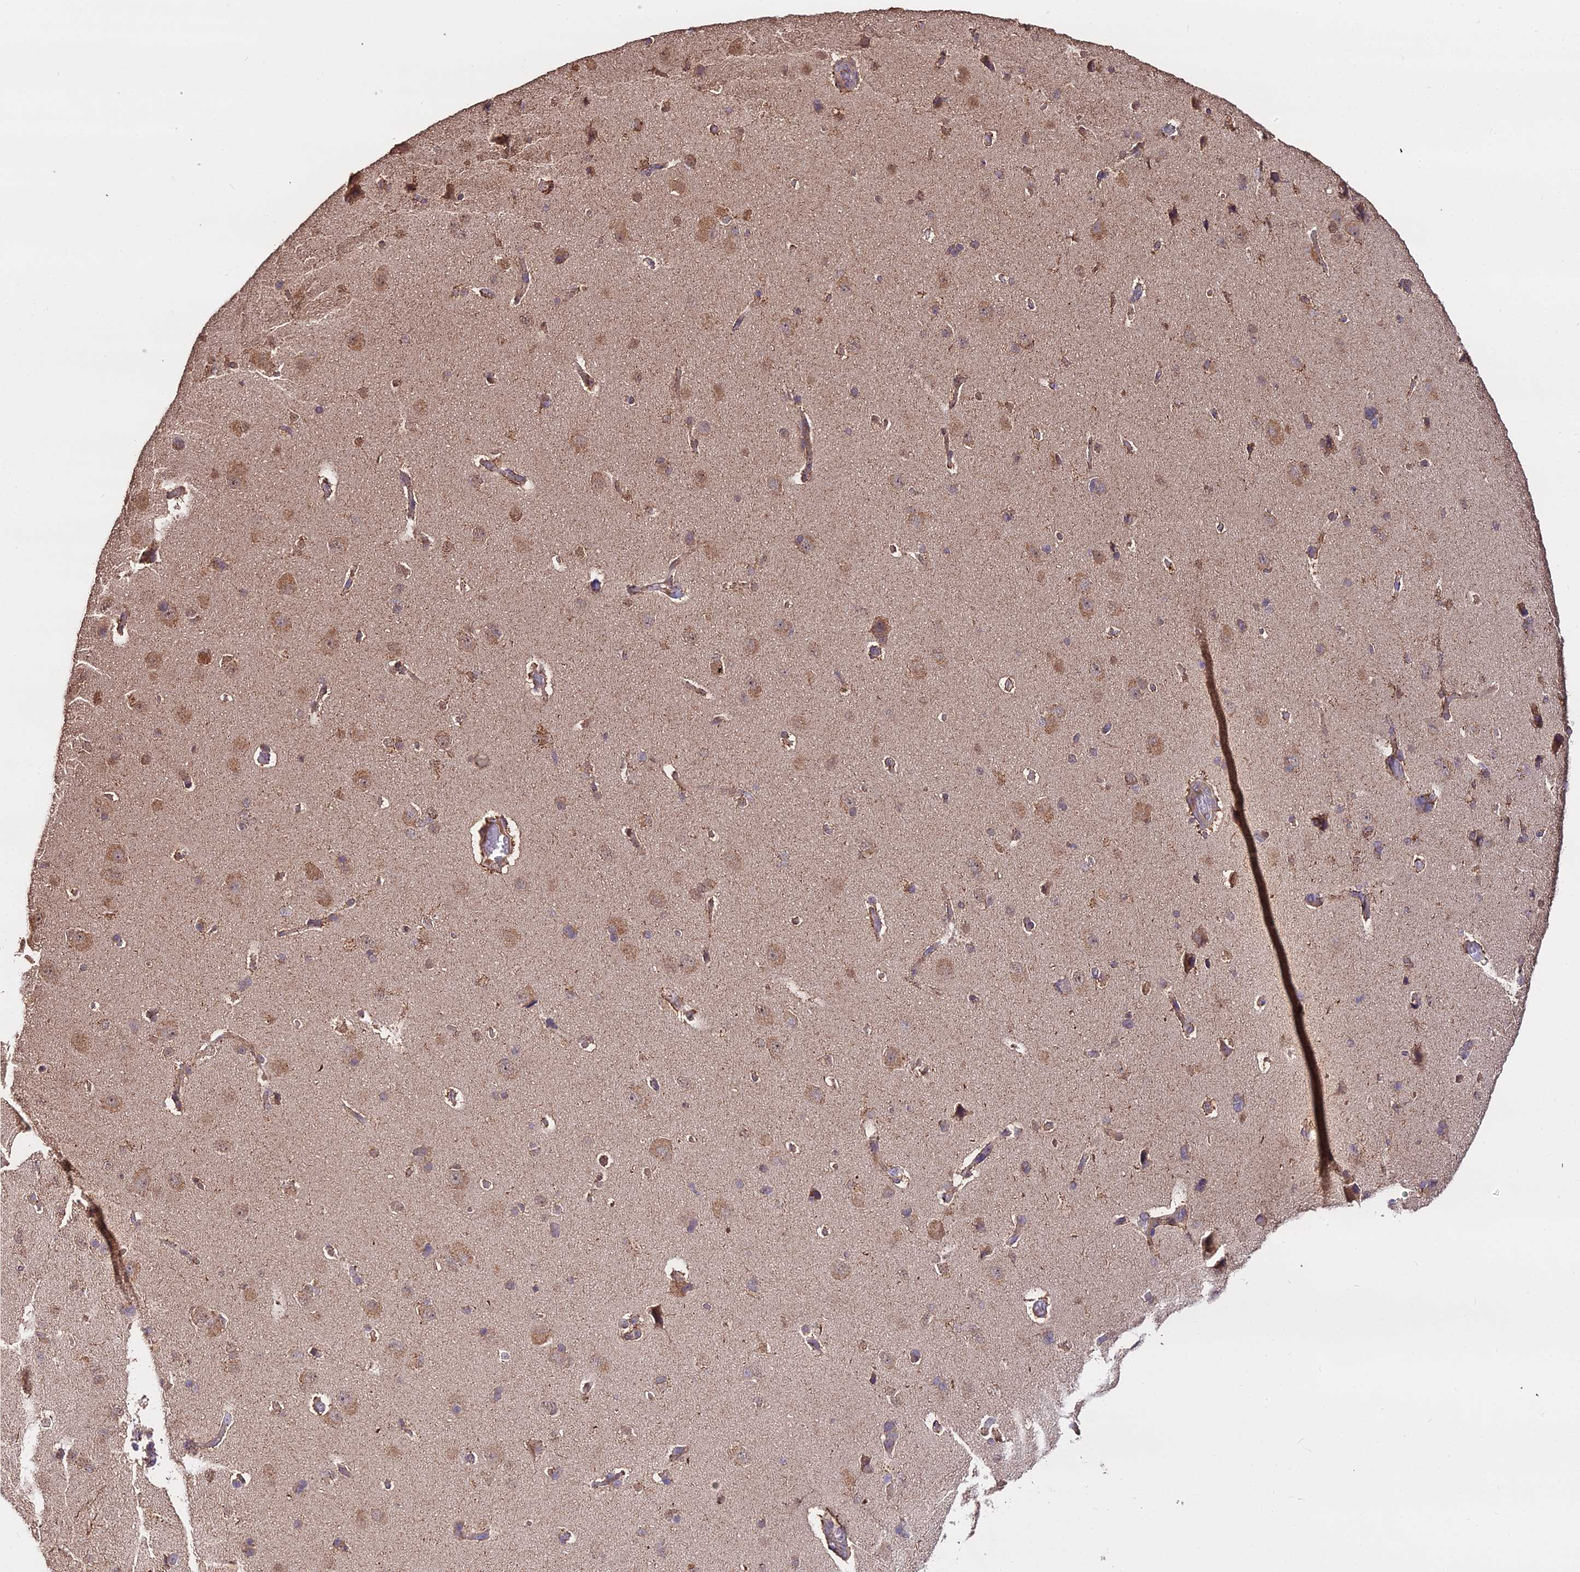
{"staining": {"intensity": "moderate", "quantity": ">75%", "location": "cytoplasmic/membranous"}, "tissue": "cerebral cortex", "cell_type": "Endothelial cells", "image_type": "normal", "snomed": [{"axis": "morphology", "description": "Normal tissue, NOS"}, {"axis": "topography", "description": "Cerebral cortex"}], "caption": "Immunohistochemistry histopathology image of unremarkable cerebral cortex stained for a protein (brown), which reveals medium levels of moderate cytoplasmic/membranous expression in approximately >75% of endothelial cells.", "gene": "METTL13", "patient": {"sex": "male", "age": 62}}